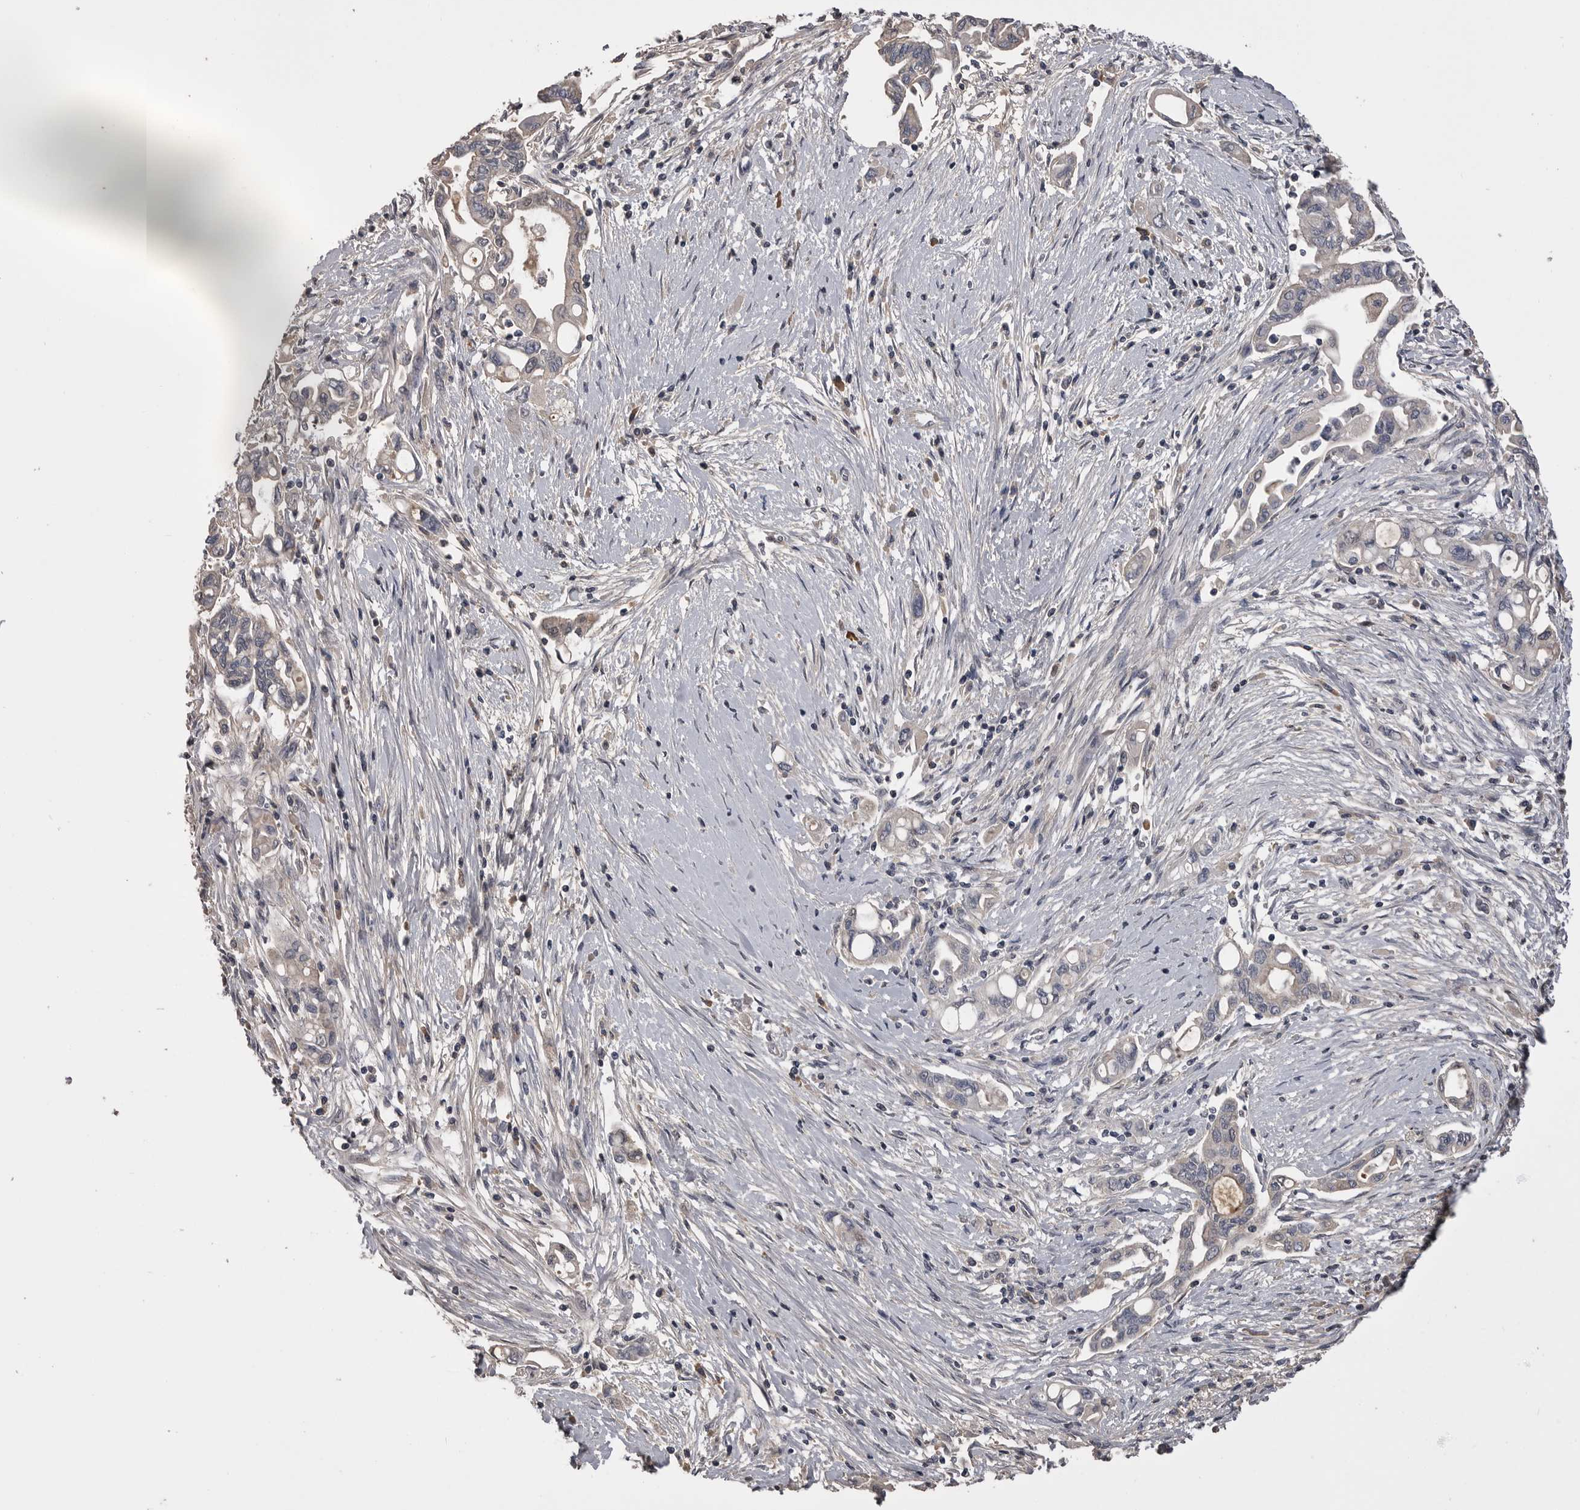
{"staining": {"intensity": "negative", "quantity": "none", "location": "none"}, "tissue": "pancreatic cancer", "cell_type": "Tumor cells", "image_type": "cancer", "snomed": [{"axis": "morphology", "description": "Adenocarcinoma, NOS"}, {"axis": "topography", "description": "Pancreas"}], "caption": "Immunohistochemical staining of adenocarcinoma (pancreatic) displays no significant staining in tumor cells.", "gene": "AHSG", "patient": {"sex": "female", "age": 57}}